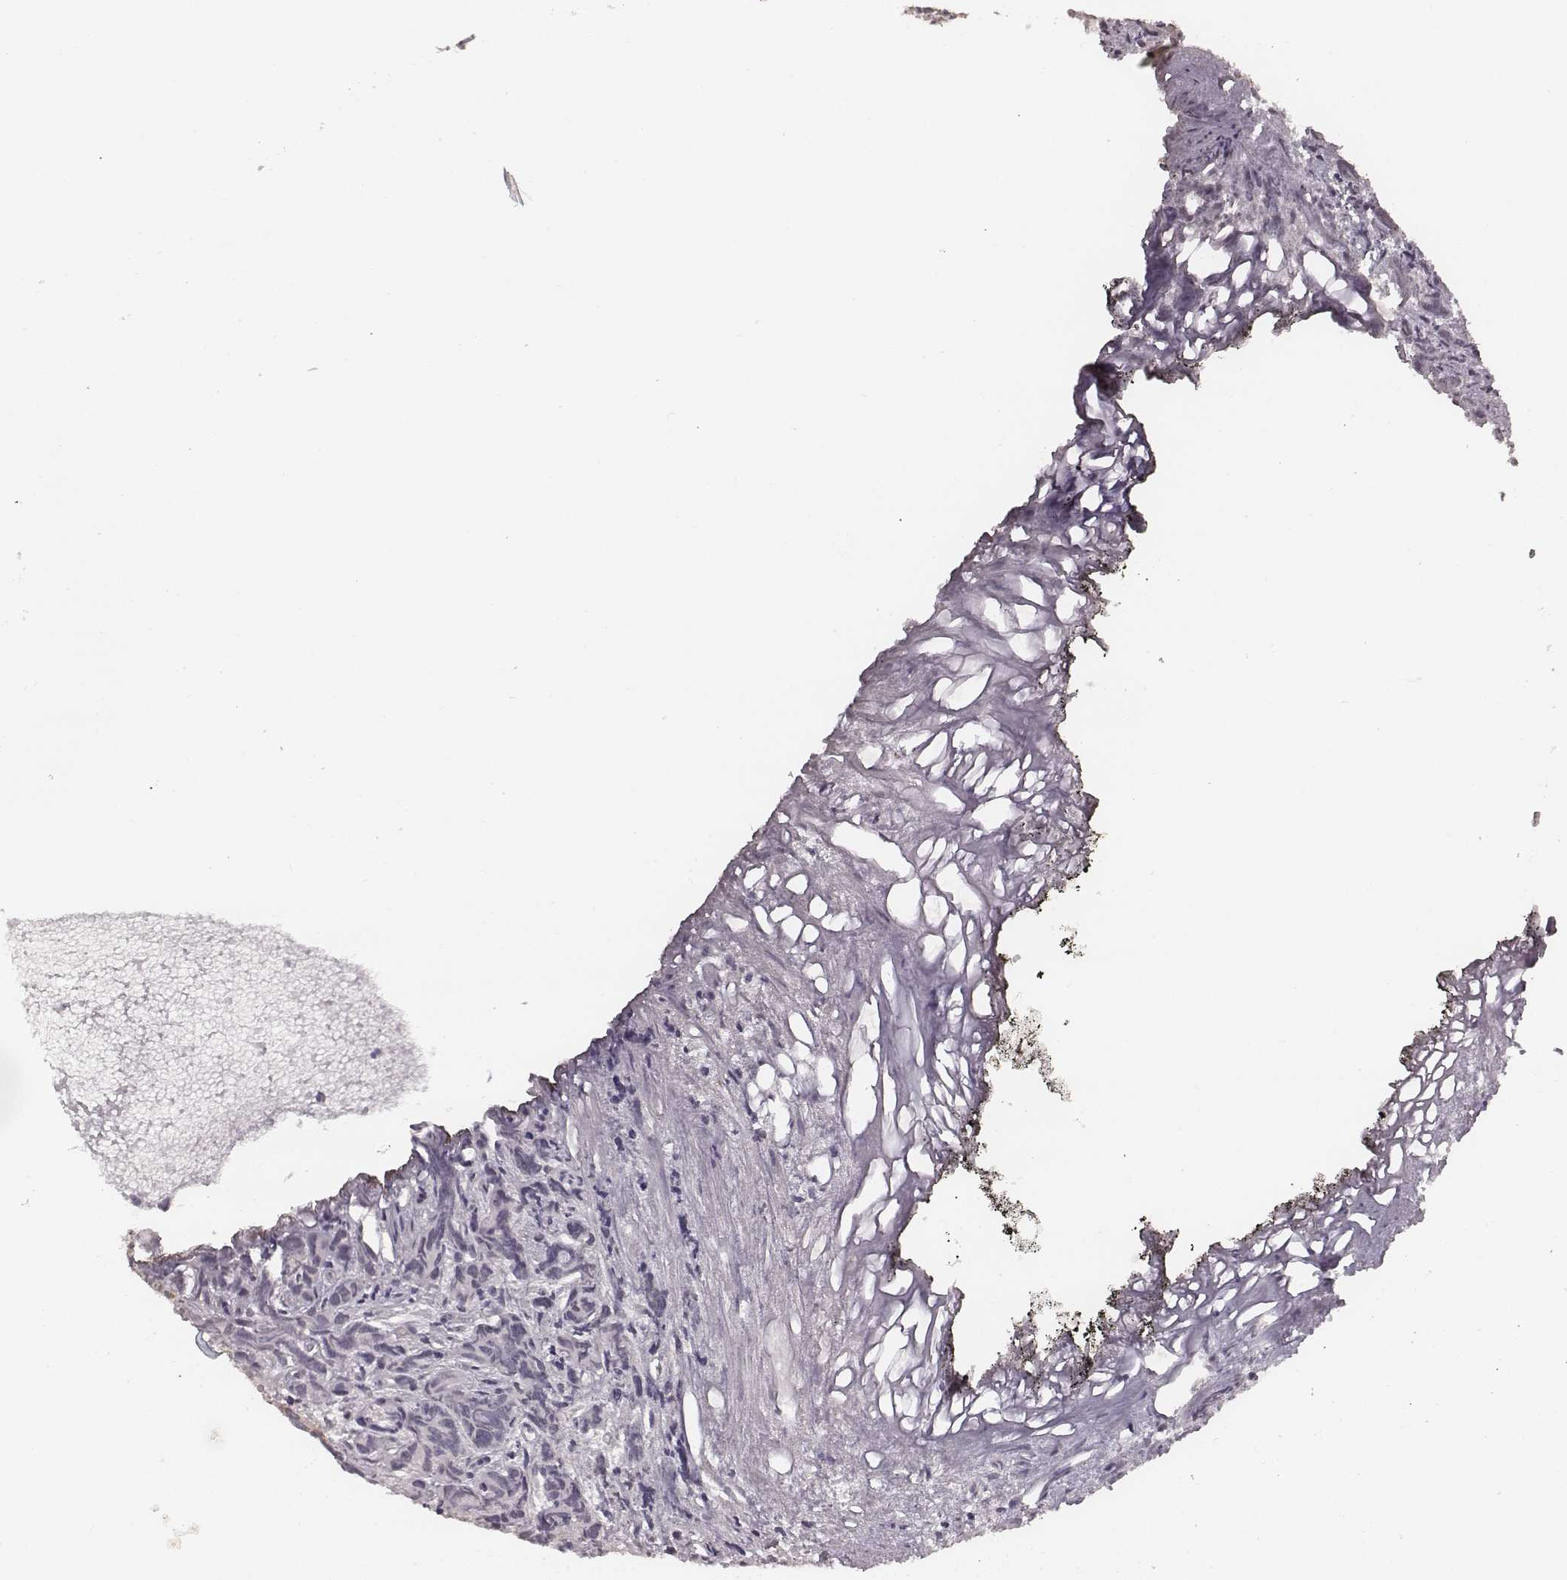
{"staining": {"intensity": "negative", "quantity": "none", "location": "none"}, "tissue": "prostate cancer", "cell_type": "Tumor cells", "image_type": "cancer", "snomed": [{"axis": "morphology", "description": "Adenocarcinoma, High grade"}, {"axis": "topography", "description": "Prostate"}], "caption": "The photomicrograph exhibits no staining of tumor cells in adenocarcinoma (high-grade) (prostate).", "gene": "SLC7A4", "patient": {"sex": "male", "age": 77}}